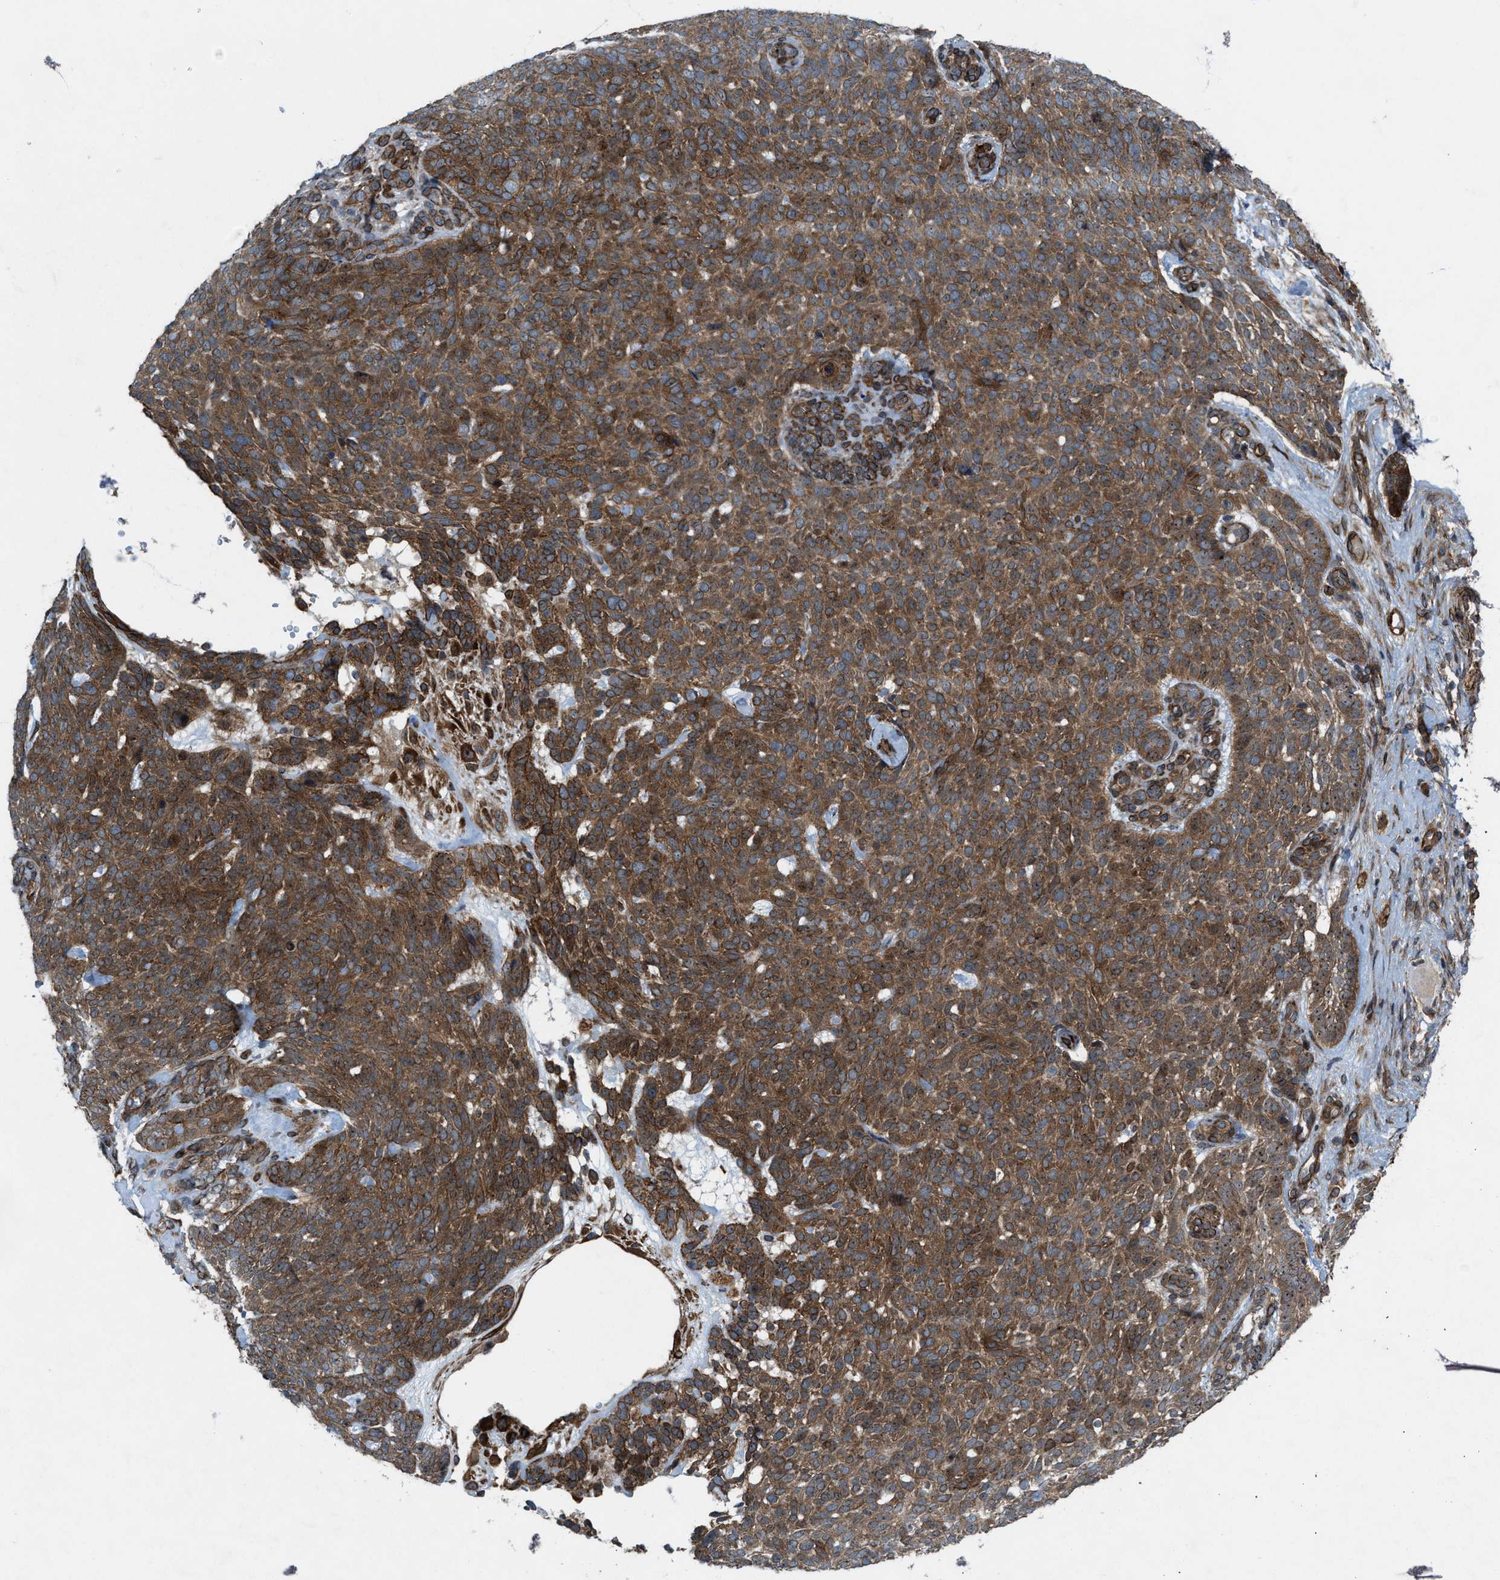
{"staining": {"intensity": "strong", "quantity": ">75%", "location": "cytoplasmic/membranous"}, "tissue": "skin cancer", "cell_type": "Tumor cells", "image_type": "cancer", "snomed": [{"axis": "morphology", "description": "Basal cell carcinoma"}, {"axis": "topography", "description": "Skin"}], "caption": "This photomicrograph shows immunohistochemistry staining of basal cell carcinoma (skin), with high strong cytoplasmic/membranous expression in approximately >75% of tumor cells.", "gene": "URGCP", "patient": {"sex": "male", "age": 61}}